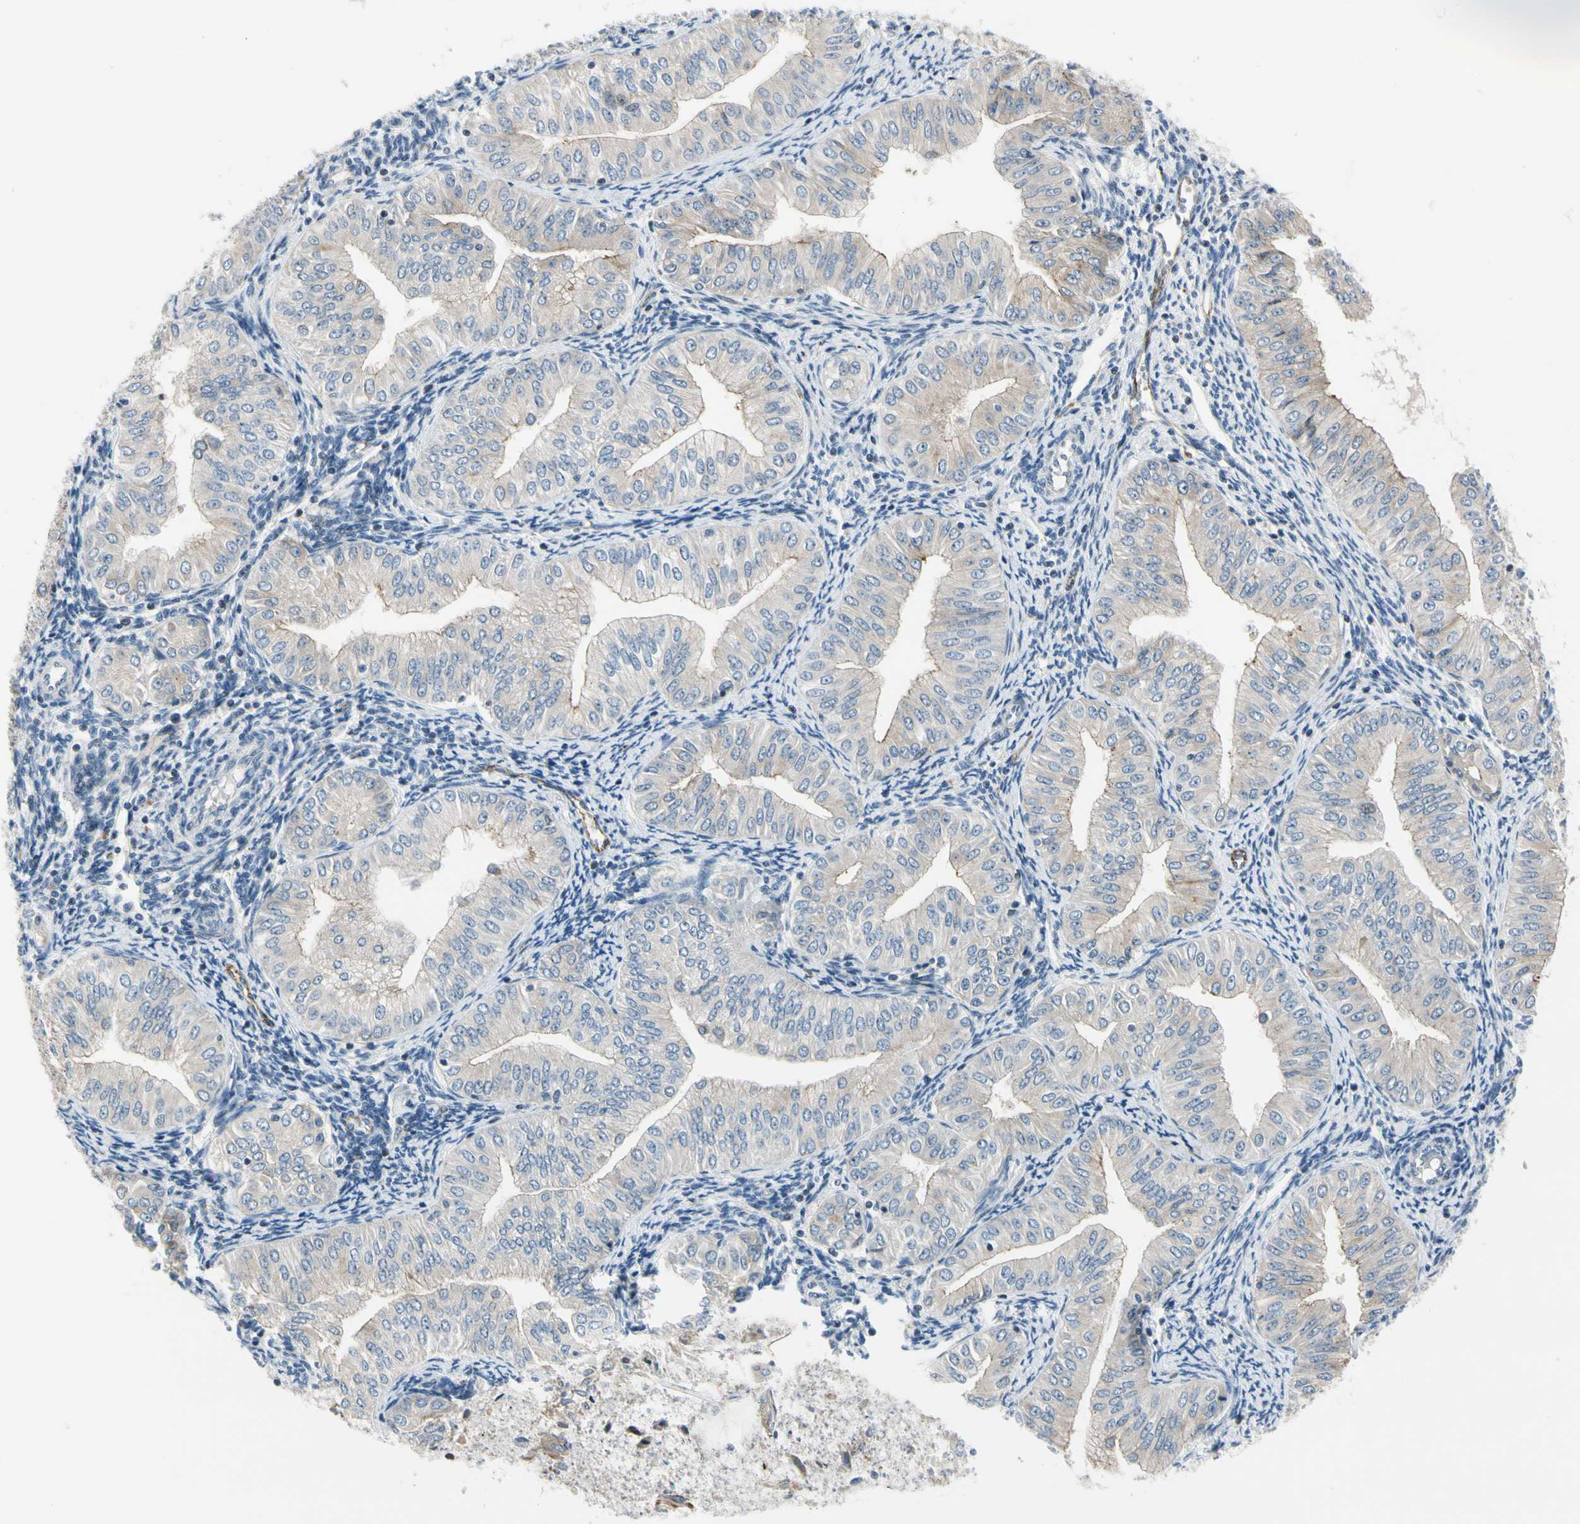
{"staining": {"intensity": "weak", "quantity": "<25%", "location": "cytoplasmic/membranous"}, "tissue": "endometrial cancer", "cell_type": "Tumor cells", "image_type": "cancer", "snomed": [{"axis": "morphology", "description": "Normal tissue, NOS"}, {"axis": "morphology", "description": "Adenocarcinoma, NOS"}, {"axis": "topography", "description": "Endometrium"}], "caption": "Tumor cells show no significant protein staining in adenocarcinoma (endometrial).", "gene": "NPDC1", "patient": {"sex": "female", "age": 53}}